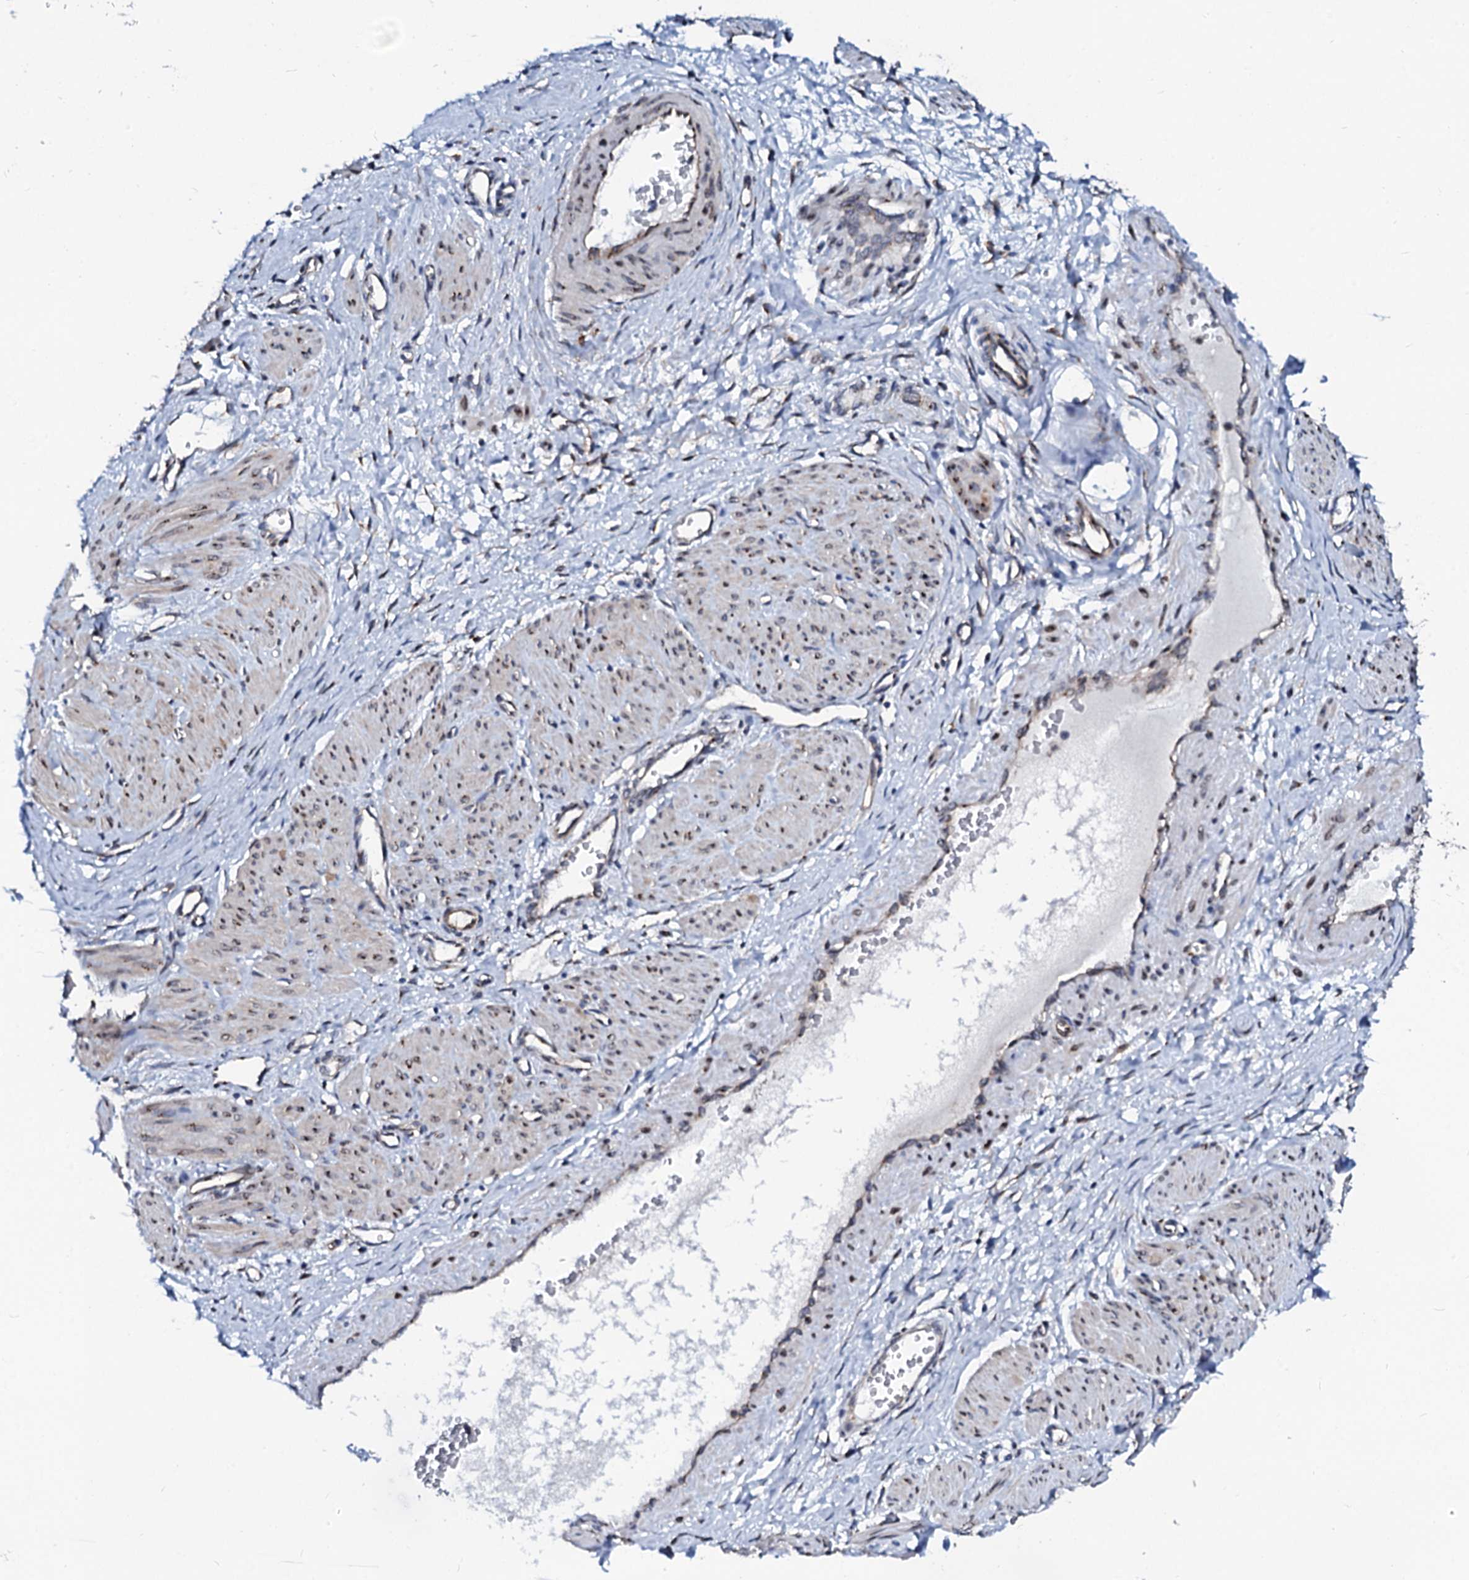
{"staining": {"intensity": "weak", "quantity": "25%-75%", "location": "cytoplasmic/membranous"}, "tissue": "smooth muscle", "cell_type": "Smooth muscle cells", "image_type": "normal", "snomed": [{"axis": "morphology", "description": "Normal tissue, NOS"}, {"axis": "topography", "description": "Endometrium"}], "caption": "DAB immunohistochemical staining of normal smooth muscle reveals weak cytoplasmic/membranous protein staining in approximately 25%-75% of smooth muscle cells. The staining was performed using DAB (3,3'-diaminobenzidine) to visualize the protein expression in brown, while the nuclei were stained in blue with hematoxylin (Magnification: 20x).", "gene": "TMCO3", "patient": {"sex": "female", "age": 33}}